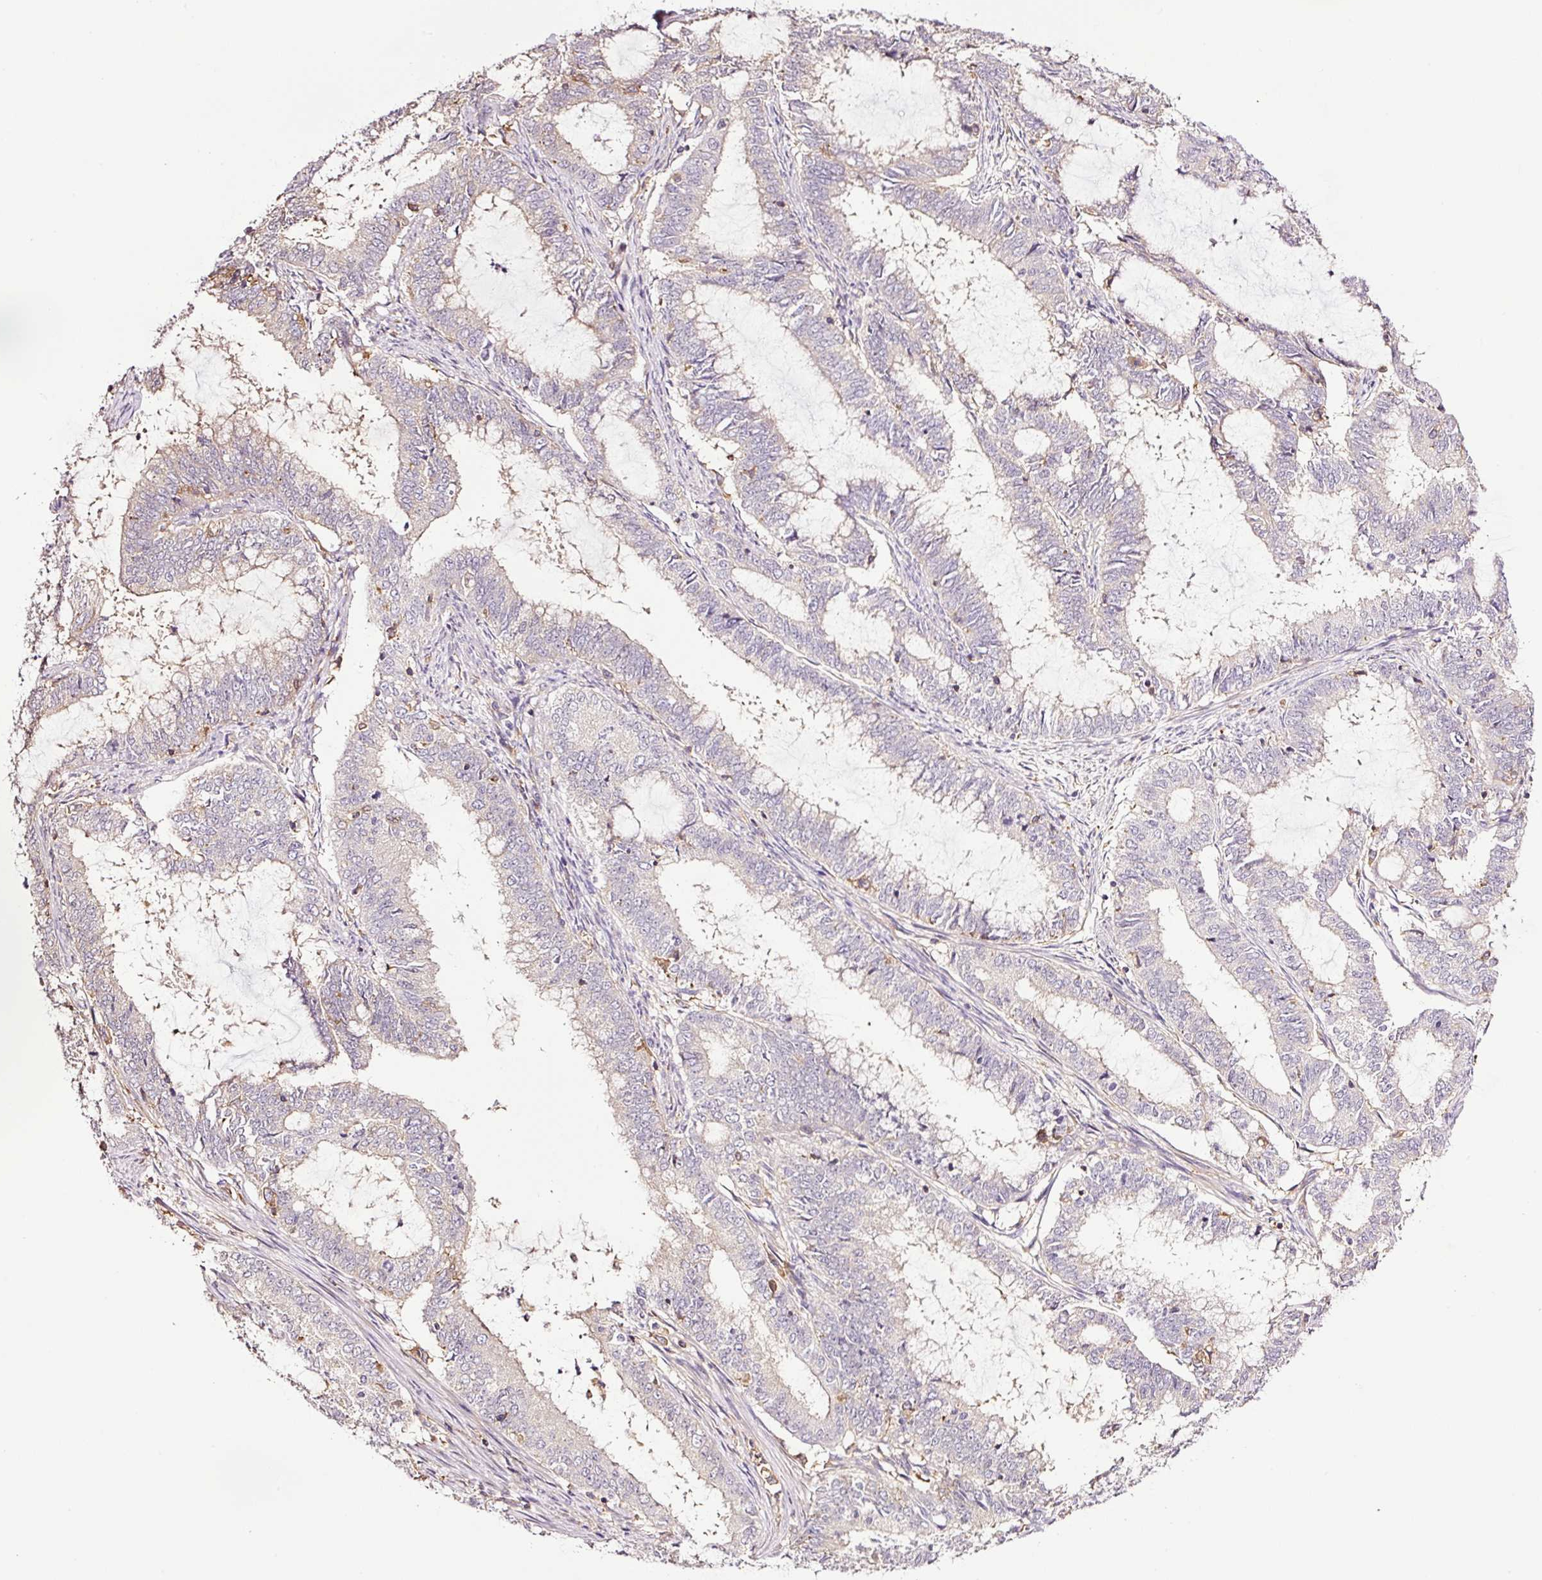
{"staining": {"intensity": "negative", "quantity": "none", "location": "none"}, "tissue": "endometrial cancer", "cell_type": "Tumor cells", "image_type": "cancer", "snomed": [{"axis": "morphology", "description": "Adenocarcinoma, NOS"}, {"axis": "topography", "description": "Endometrium"}], "caption": "Immunohistochemistry of human endometrial adenocarcinoma shows no expression in tumor cells.", "gene": "METAP1", "patient": {"sex": "female", "age": 51}}